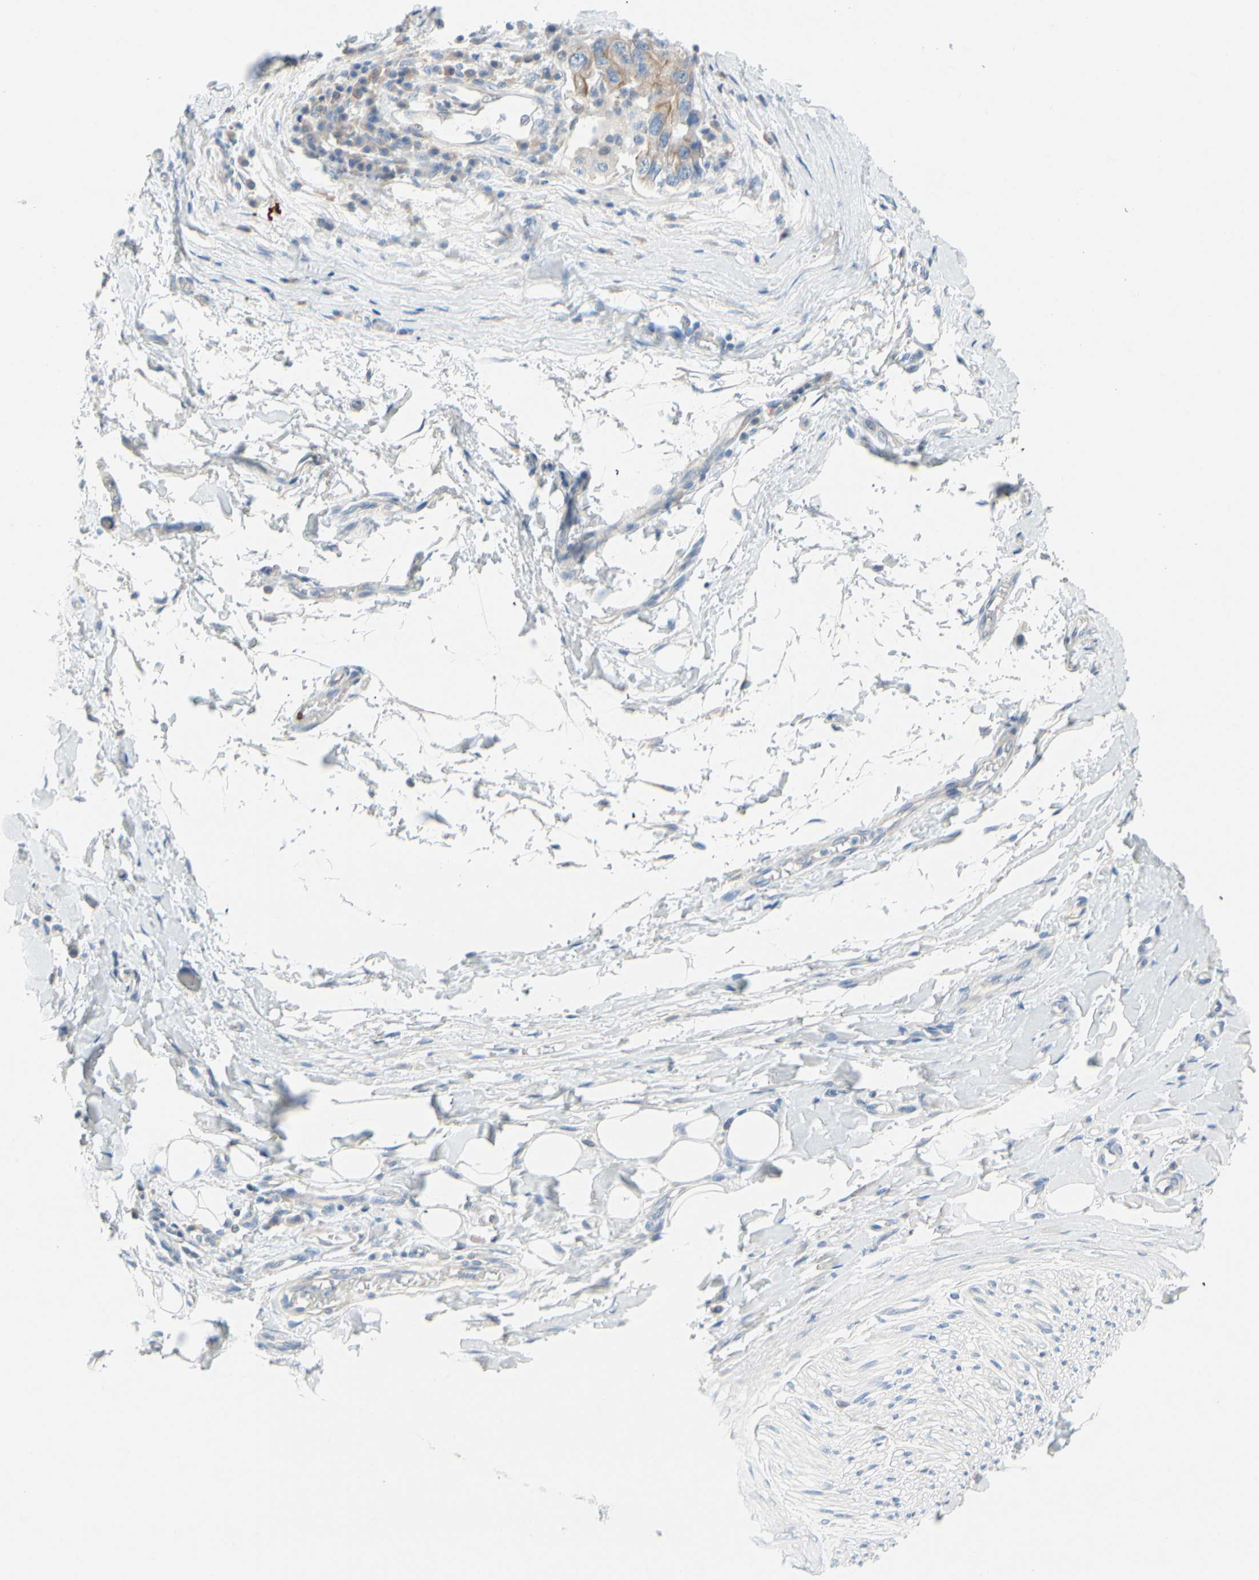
{"staining": {"intensity": "negative", "quantity": "none", "location": "none"}, "tissue": "adipose tissue", "cell_type": "Adipocytes", "image_type": "normal", "snomed": [{"axis": "morphology", "description": "Normal tissue, NOS"}, {"axis": "morphology", "description": "Adenocarcinoma, NOS"}, {"axis": "topography", "description": "Esophagus"}], "caption": "DAB immunohistochemical staining of benign human adipose tissue displays no significant expression in adipocytes.", "gene": "ZNF132", "patient": {"sex": "male", "age": 62}}